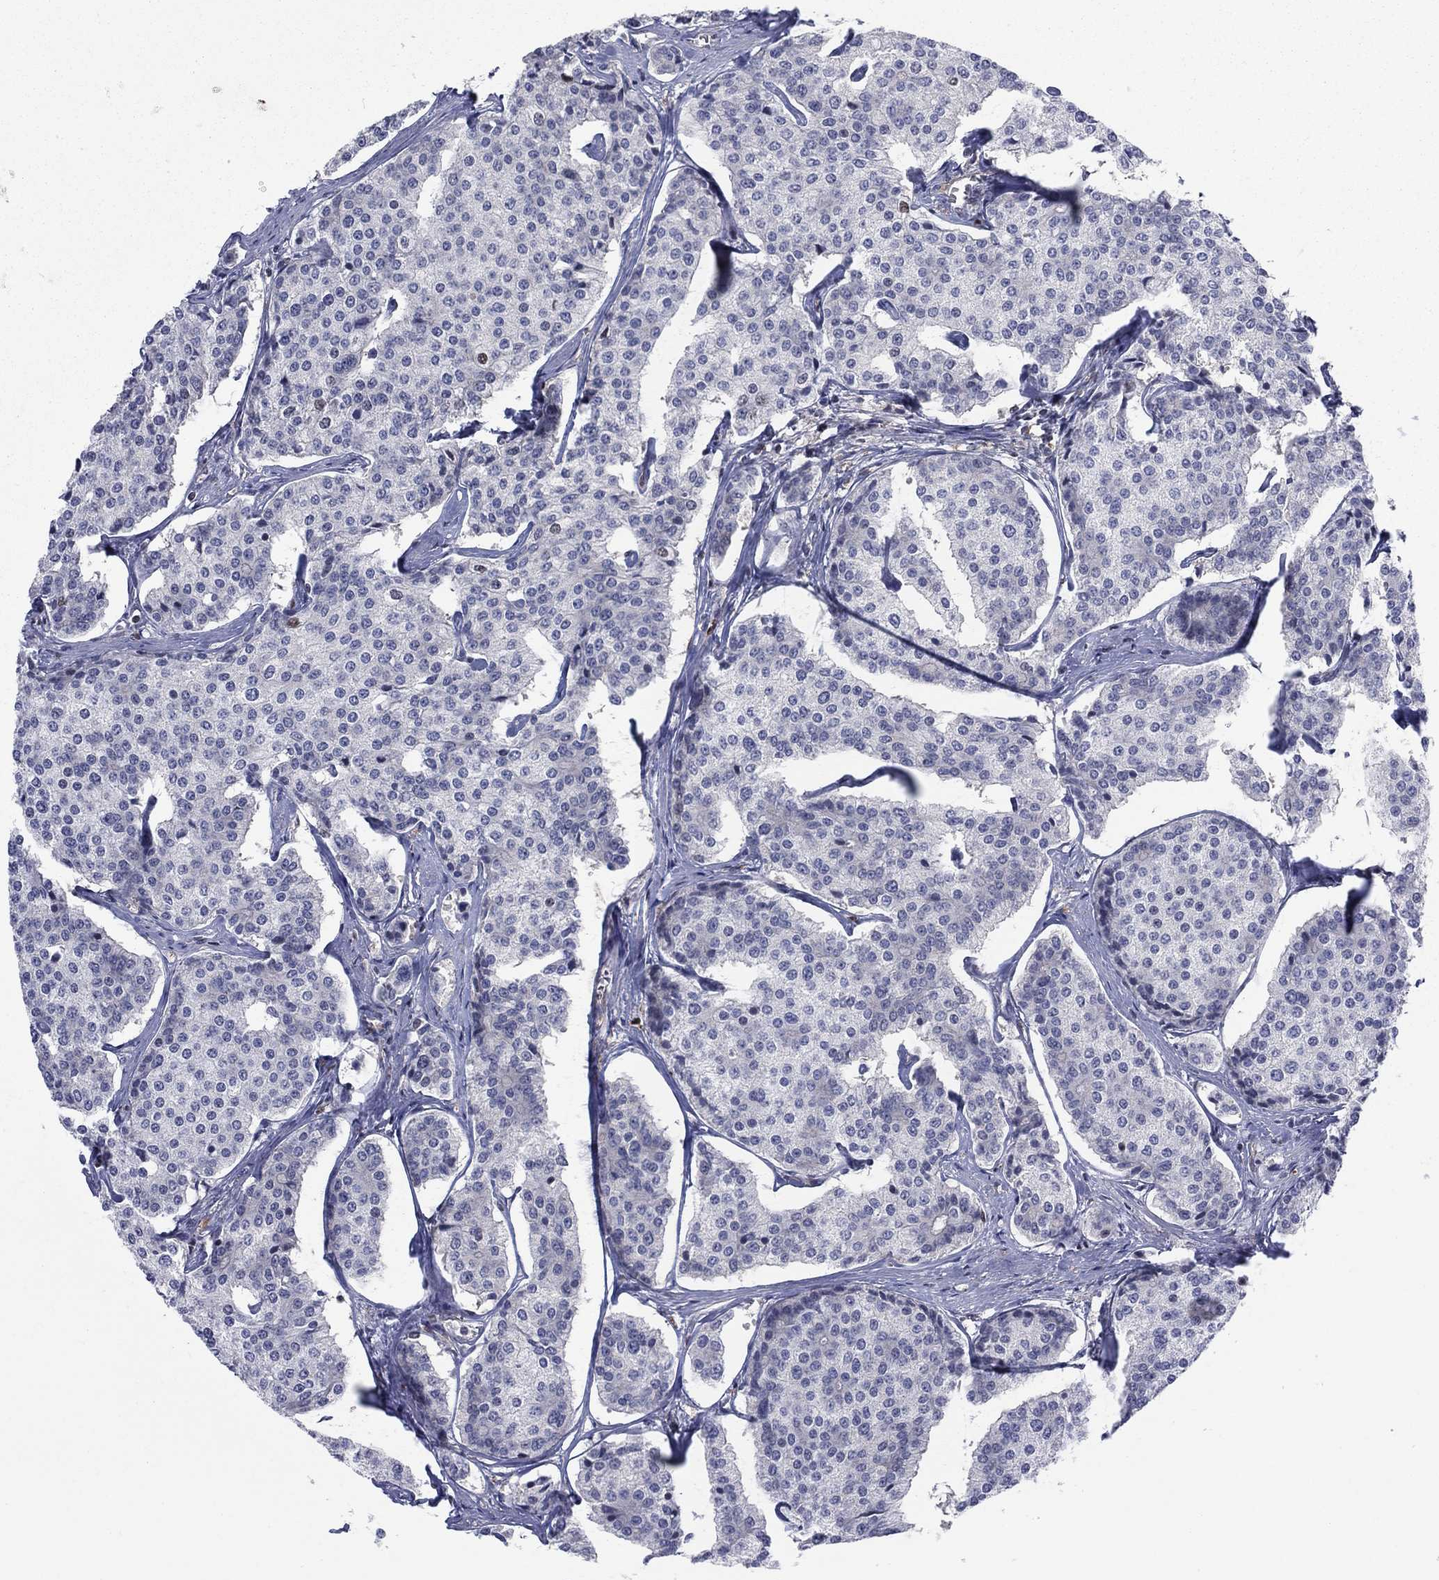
{"staining": {"intensity": "strong", "quantity": "25%-75%", "location": "nuclear"}, "tissue": "carcinoid", "cell_type": "Tumor cells", "image_type": "cancer", "snomed": [{"axis": "morphology", "description": "Carcinoid, malignant, NOS"}, {"axis": "topography", "description": "Small intestine"}], "caption": "Tumor cells reveal high levels of strong nuclear expression in about 25%-75% of cells in human malignant carcinoid.", "gene": "ZNHIT3", "patient": {"sex": "female", "age": 65}}